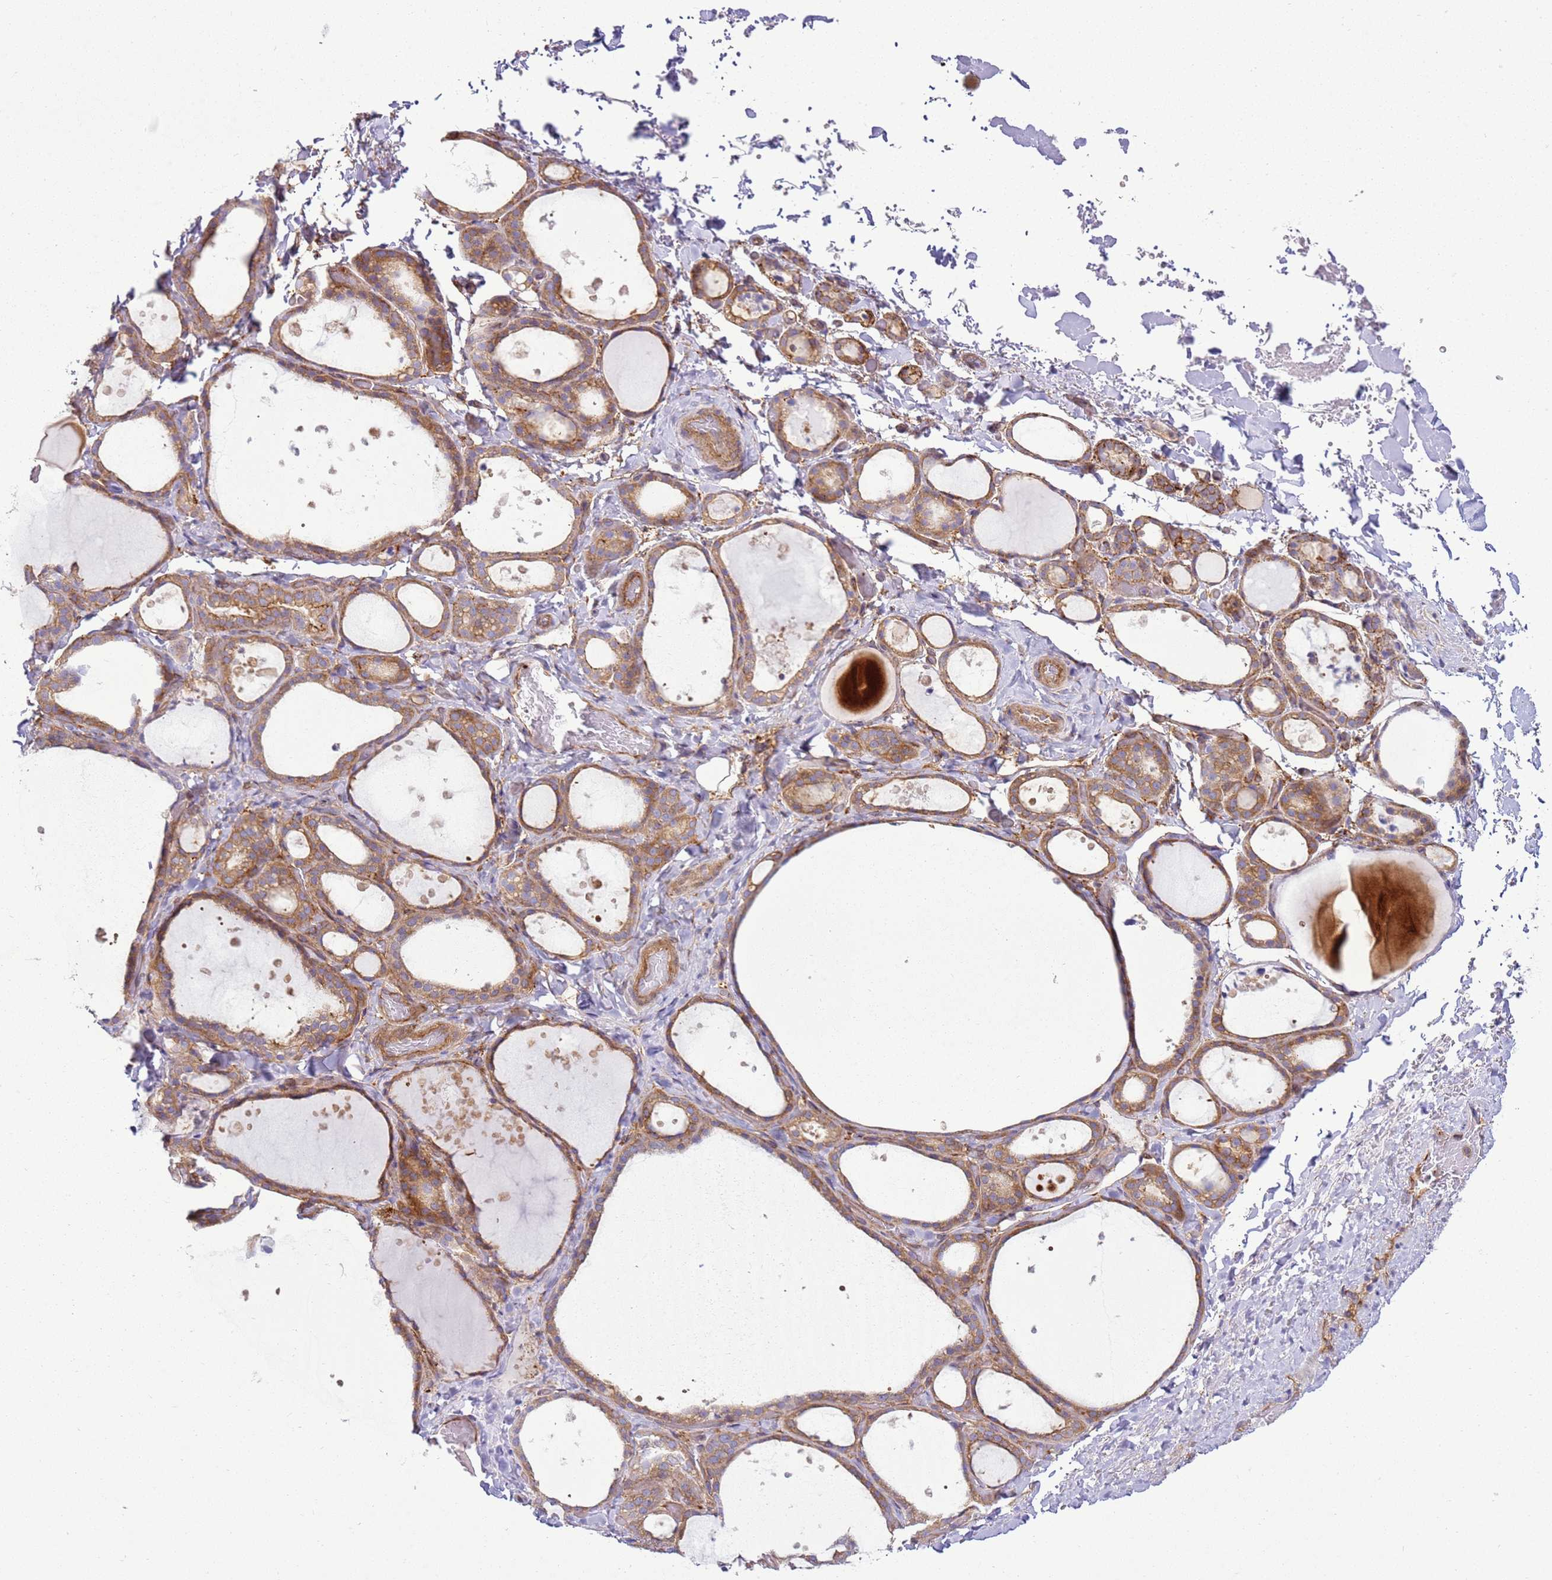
{"staining": {"intensity": "moderate", "quantity": ">75%", "location": "cytoplasmic/membranous"}, "tissue": "thyroid gland", "cell_type": "Glandular cells", "image_type": "normal", "snomed": [{"axis": "morphology", "description": "Normal tissue, NOS"}, {"axis": "topography", "description": "Thyroid gland"}], "caption": "This image exhibits immunohistochemistry staining of unremarkable thyroid gland, with medium moderate cytoplasmic/membranous positivity in approximately >75% of glandular cells.", "gene": "SNX21", "patient": {"sex": "female", "age": 44}}